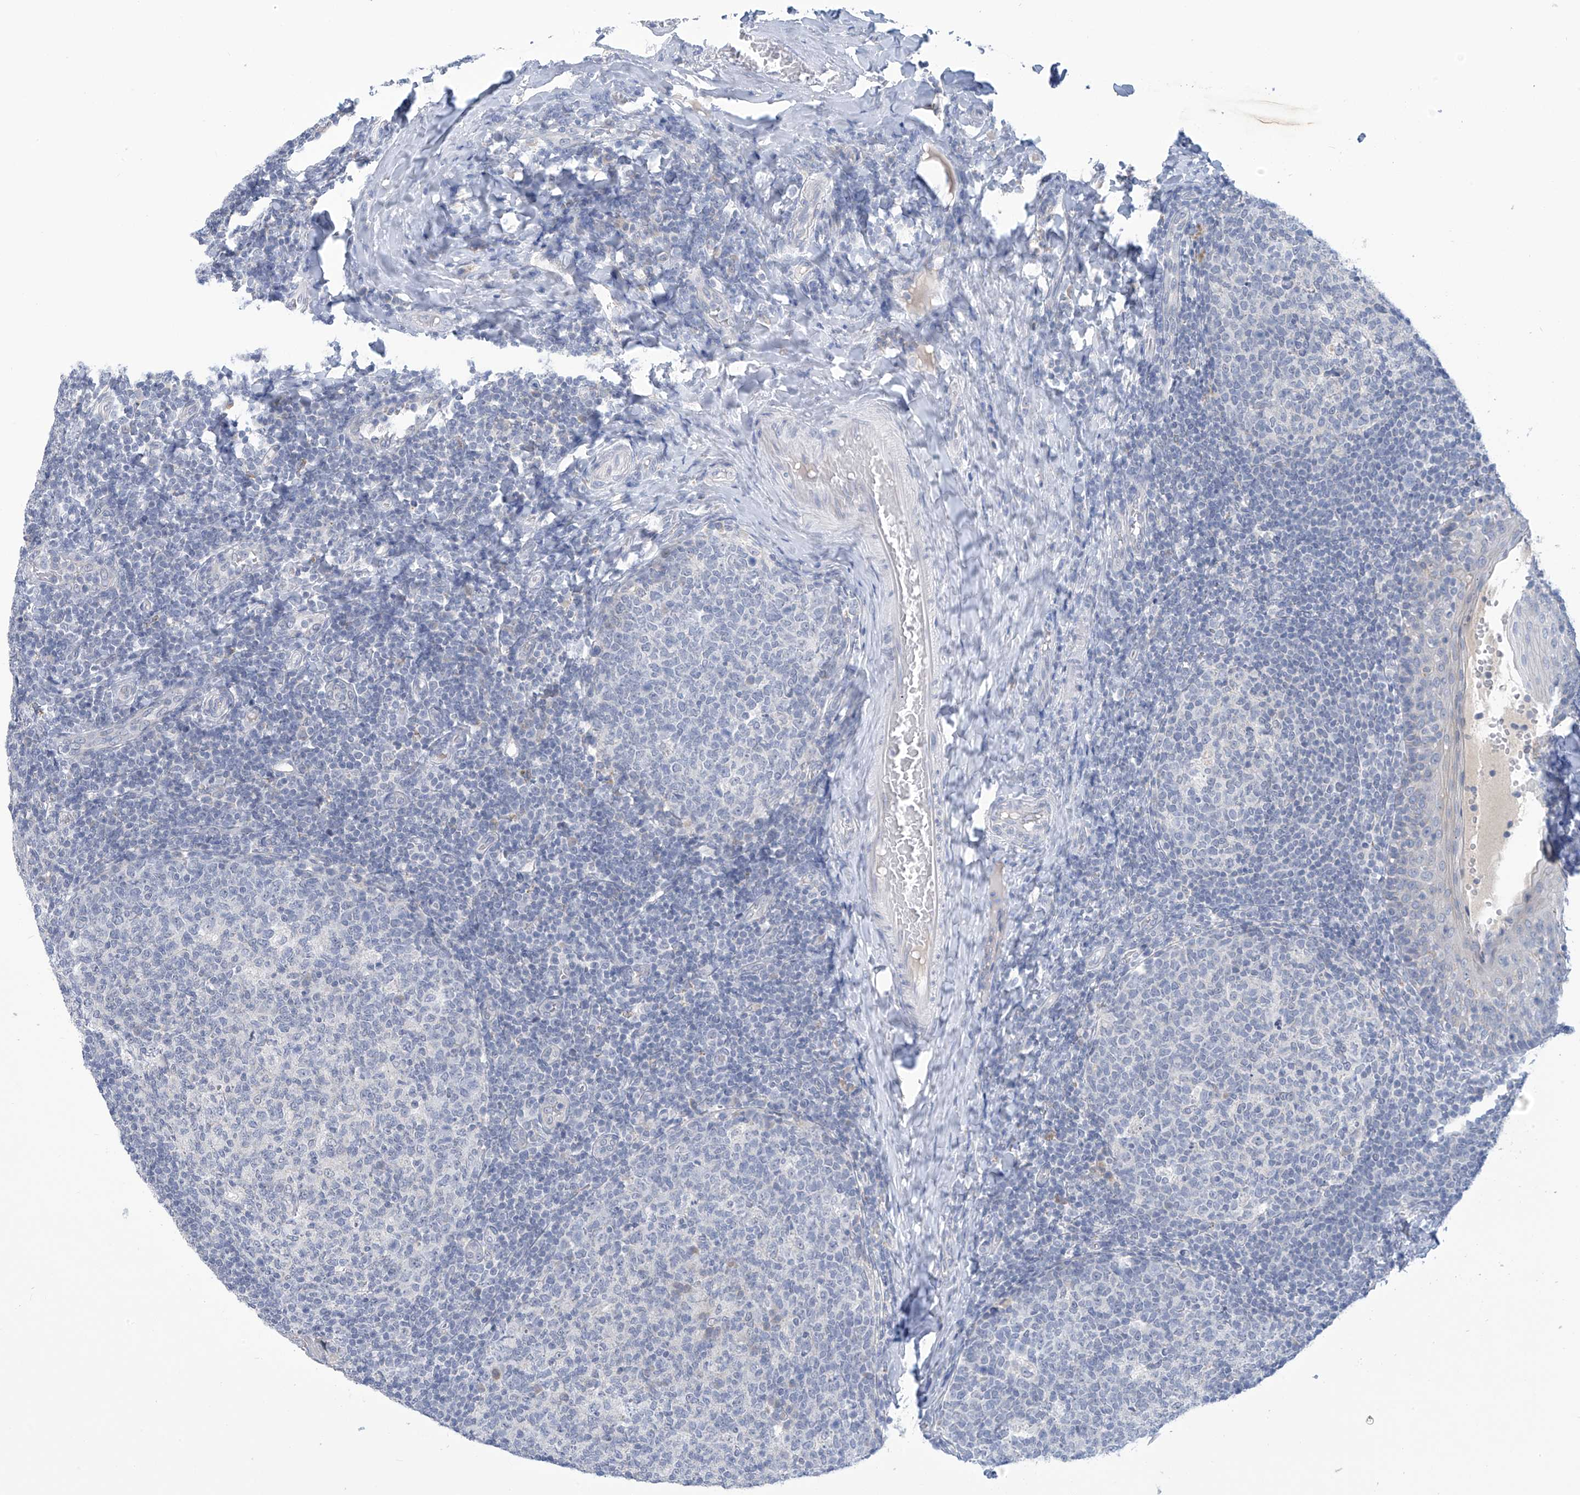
{"staining": {"intensity": "negative", "quantity": "none", "location": "none"}, "tissue": "tonsil", "cell_type": "Germinal center cells", "image_type": "normal", "snomed": [{"axis": "morphology", "description": "Normal tissue, NOS"}, {"axis": "topography", "description": "Tonsil"}], "caption": "Human tonsil stained for a protein using immunohistochemistry (IHC) displays no positivity in germinal center cells.", "gene": "IBA57", "patient": {"sex": "female", "age": 19}}